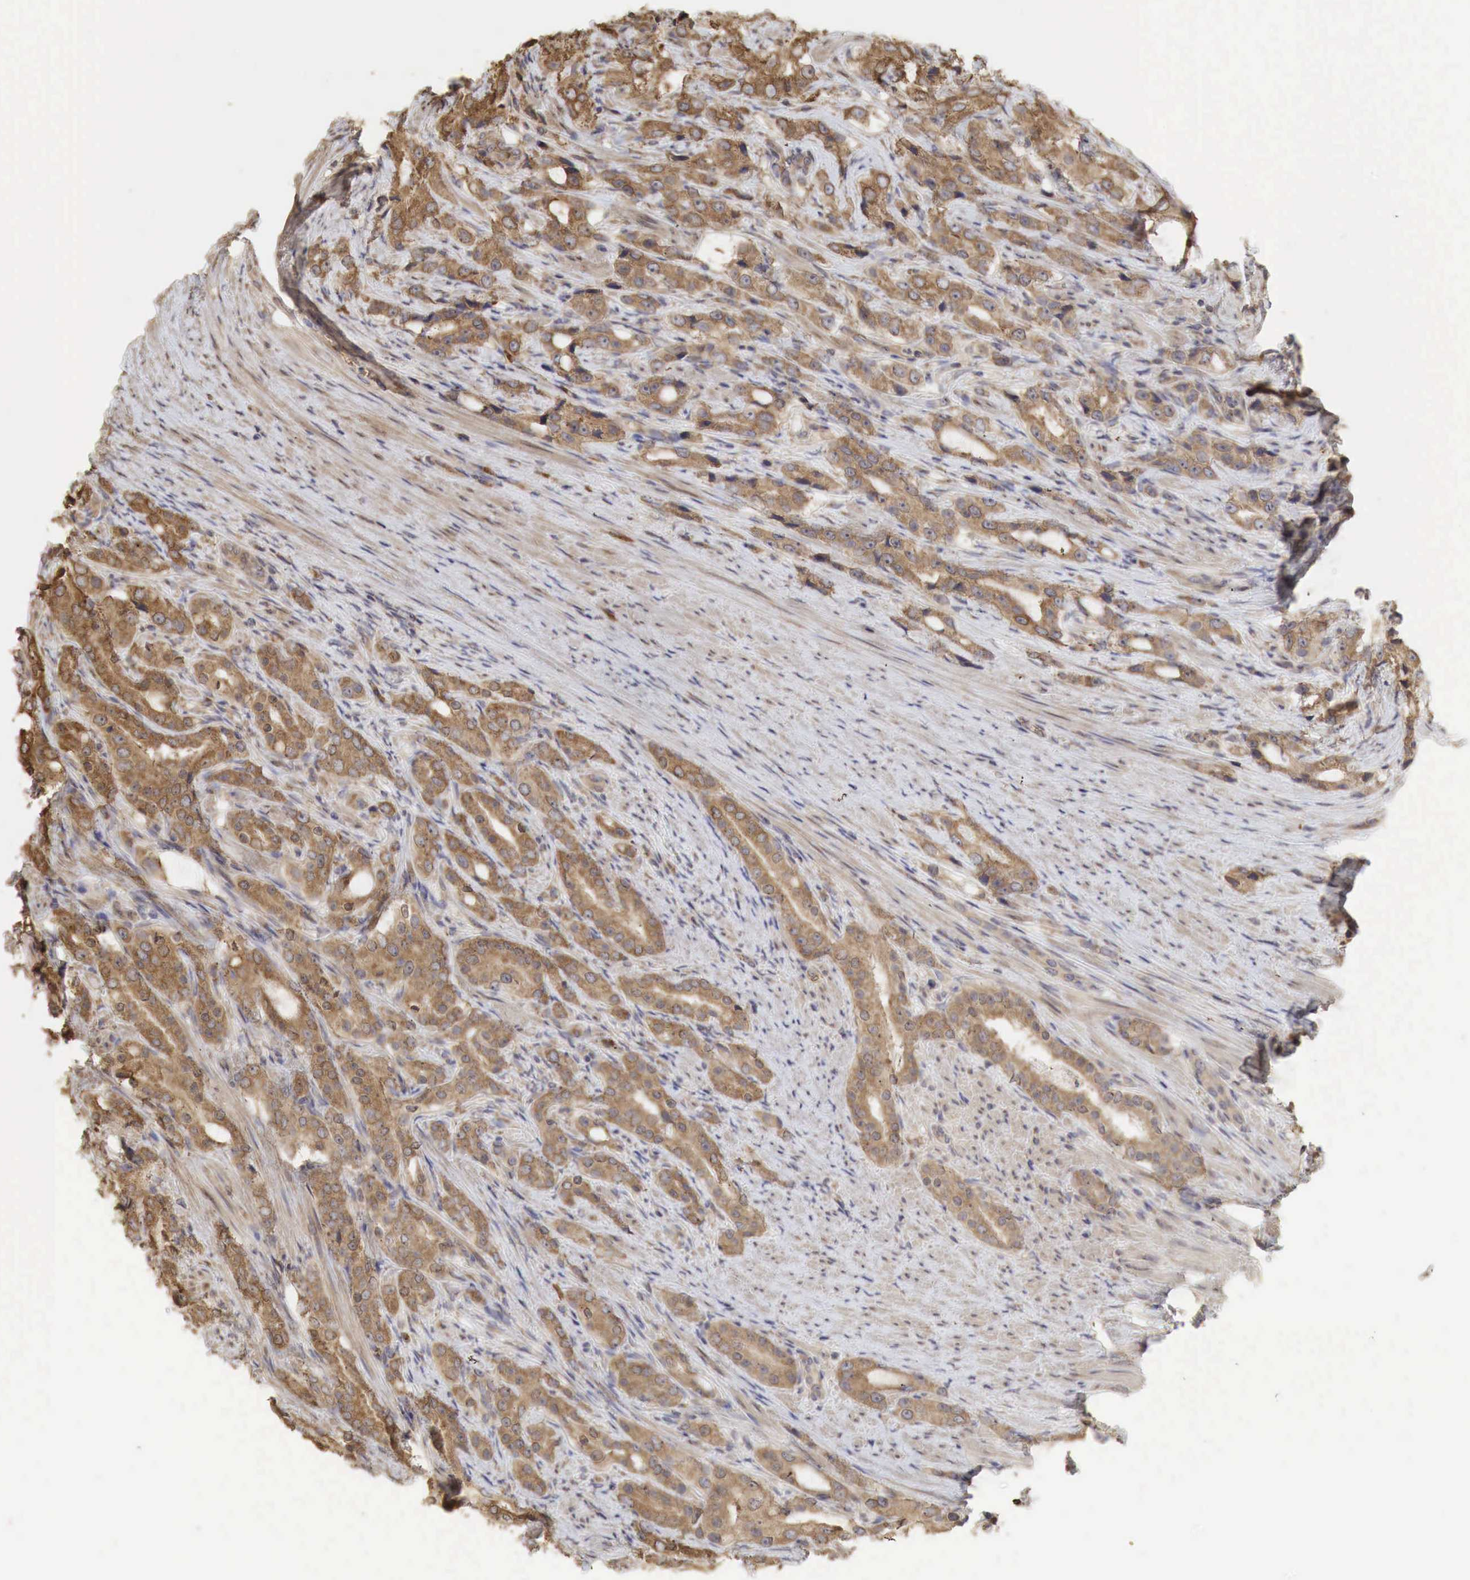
{"staining": {"intensity": "moderate", "quantity": ">75%", "location": "cytoplasmic/membranous"}, "tissue": "prostate cancer", "cell_type": "Tumor cells", "image_type": "cancer", "snomed": [{"axis": "morphology", "description": "Adenocarcinoma, Medium grade"}, {"axis": "topography", "description": "Prostate"}], "caption": "High-magnification brightfield microscopy of medium-grade adenocarcinoma (prostate) stained with DAB (brown) and counterstained with hematoxylin (blue). tumor cells exhibit moderate cytoplasmic/membranous positivity is present in approximately>75% of cells. The protein is shown in brown color, while the nuclei are stained blue.", "gene": "PABPC5", "patient": {"sex": "male", "age": 72}}